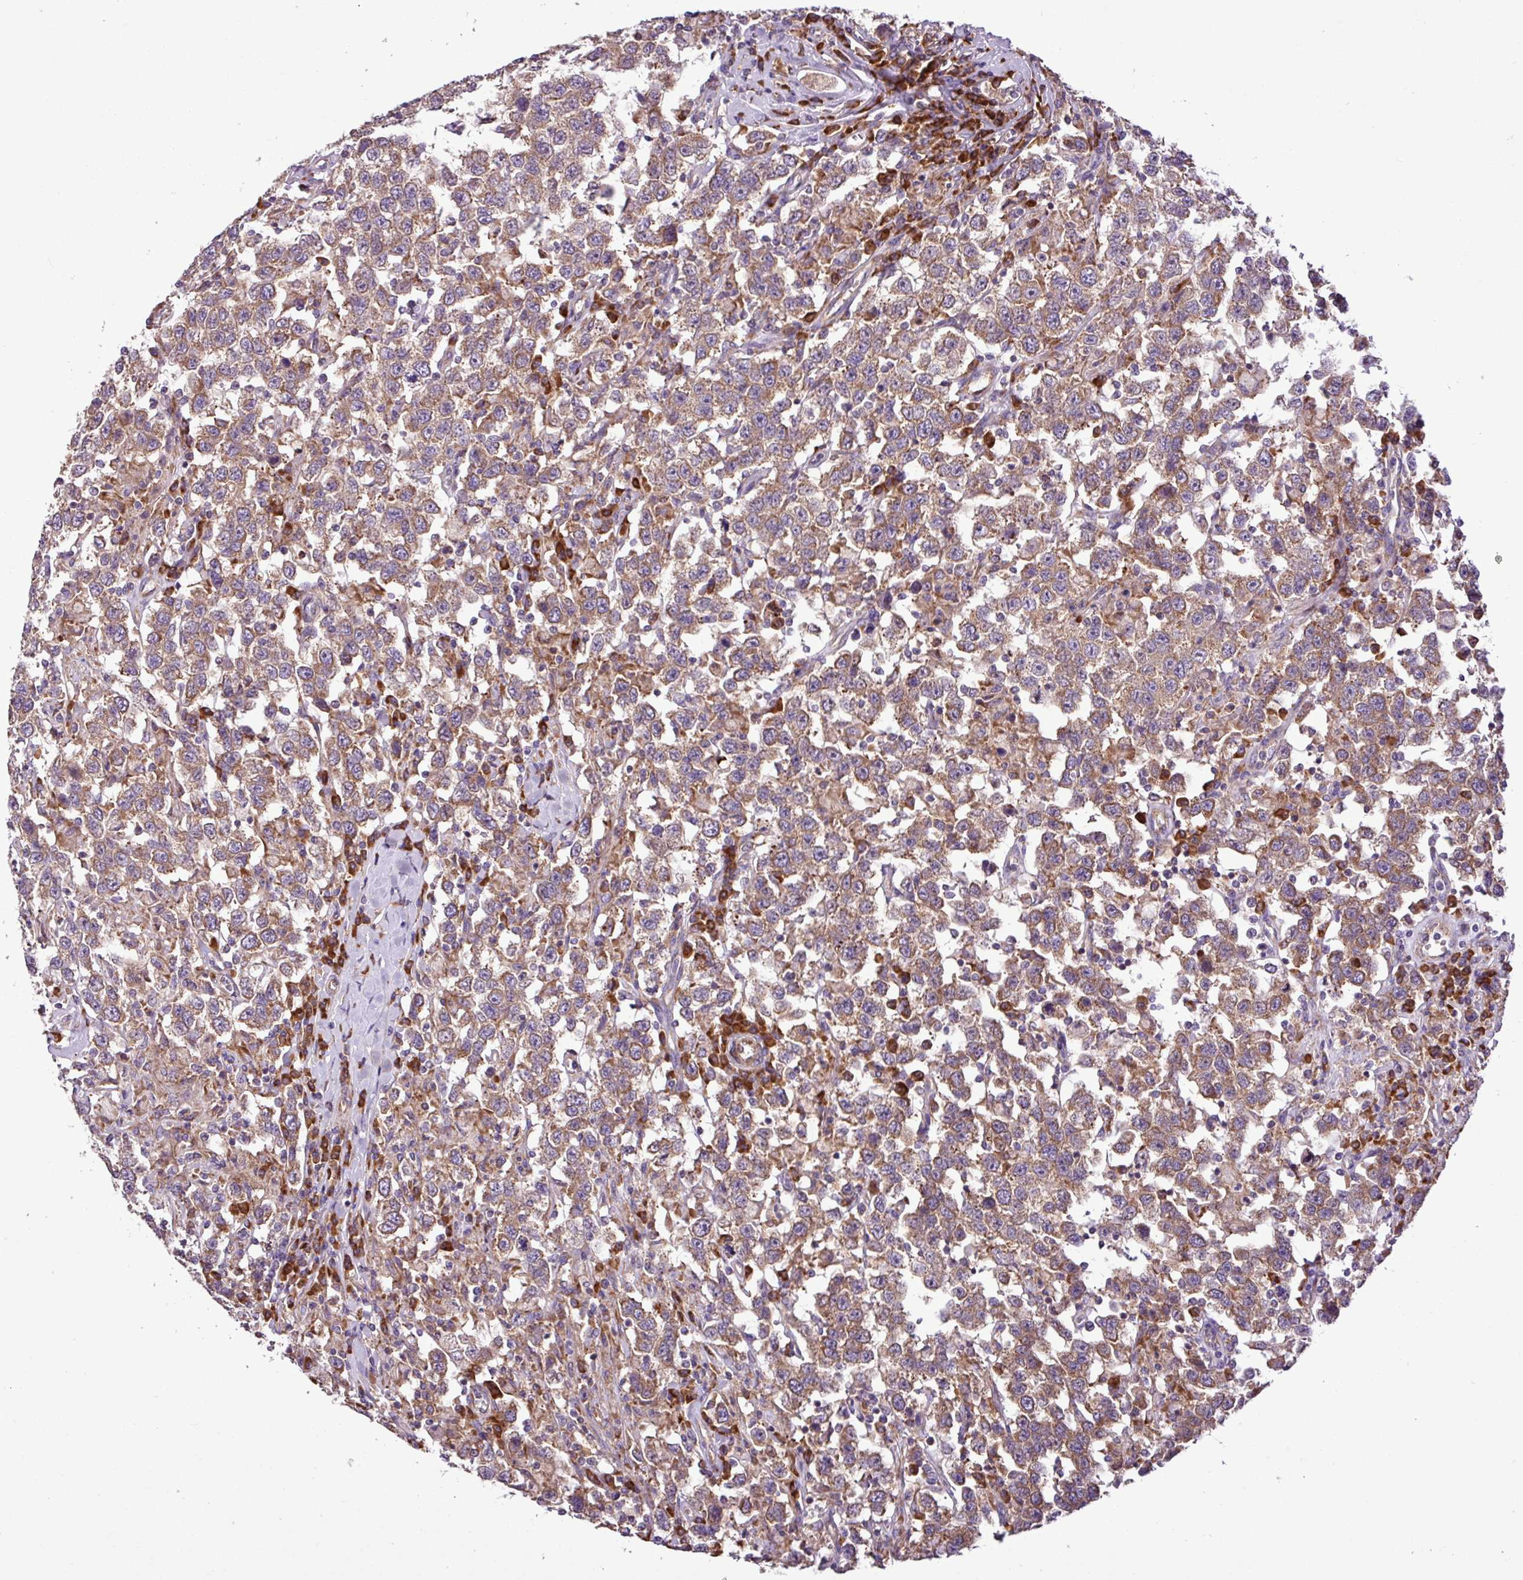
{"staining": {"intensity": "moderate", "quantity": ">75%", "location": "cytoplasmic/membranous"}, "tissue": "testis cancer", "cell_type": "Tumor cells", "image_type": "cancer", "snomed": [{"axis": "morphology", "description": "Seminoma, NOS"}, {"axis": "topography", "description": "Testis"}], "caption": "This is an image of immunohistochemistry staining of seminoma (testis), which shows moderate positivity in the cytoplasmic/membranous of tumor cells.", "gene": "RPL13", "patient": {"sex": "male", "age": 41}}